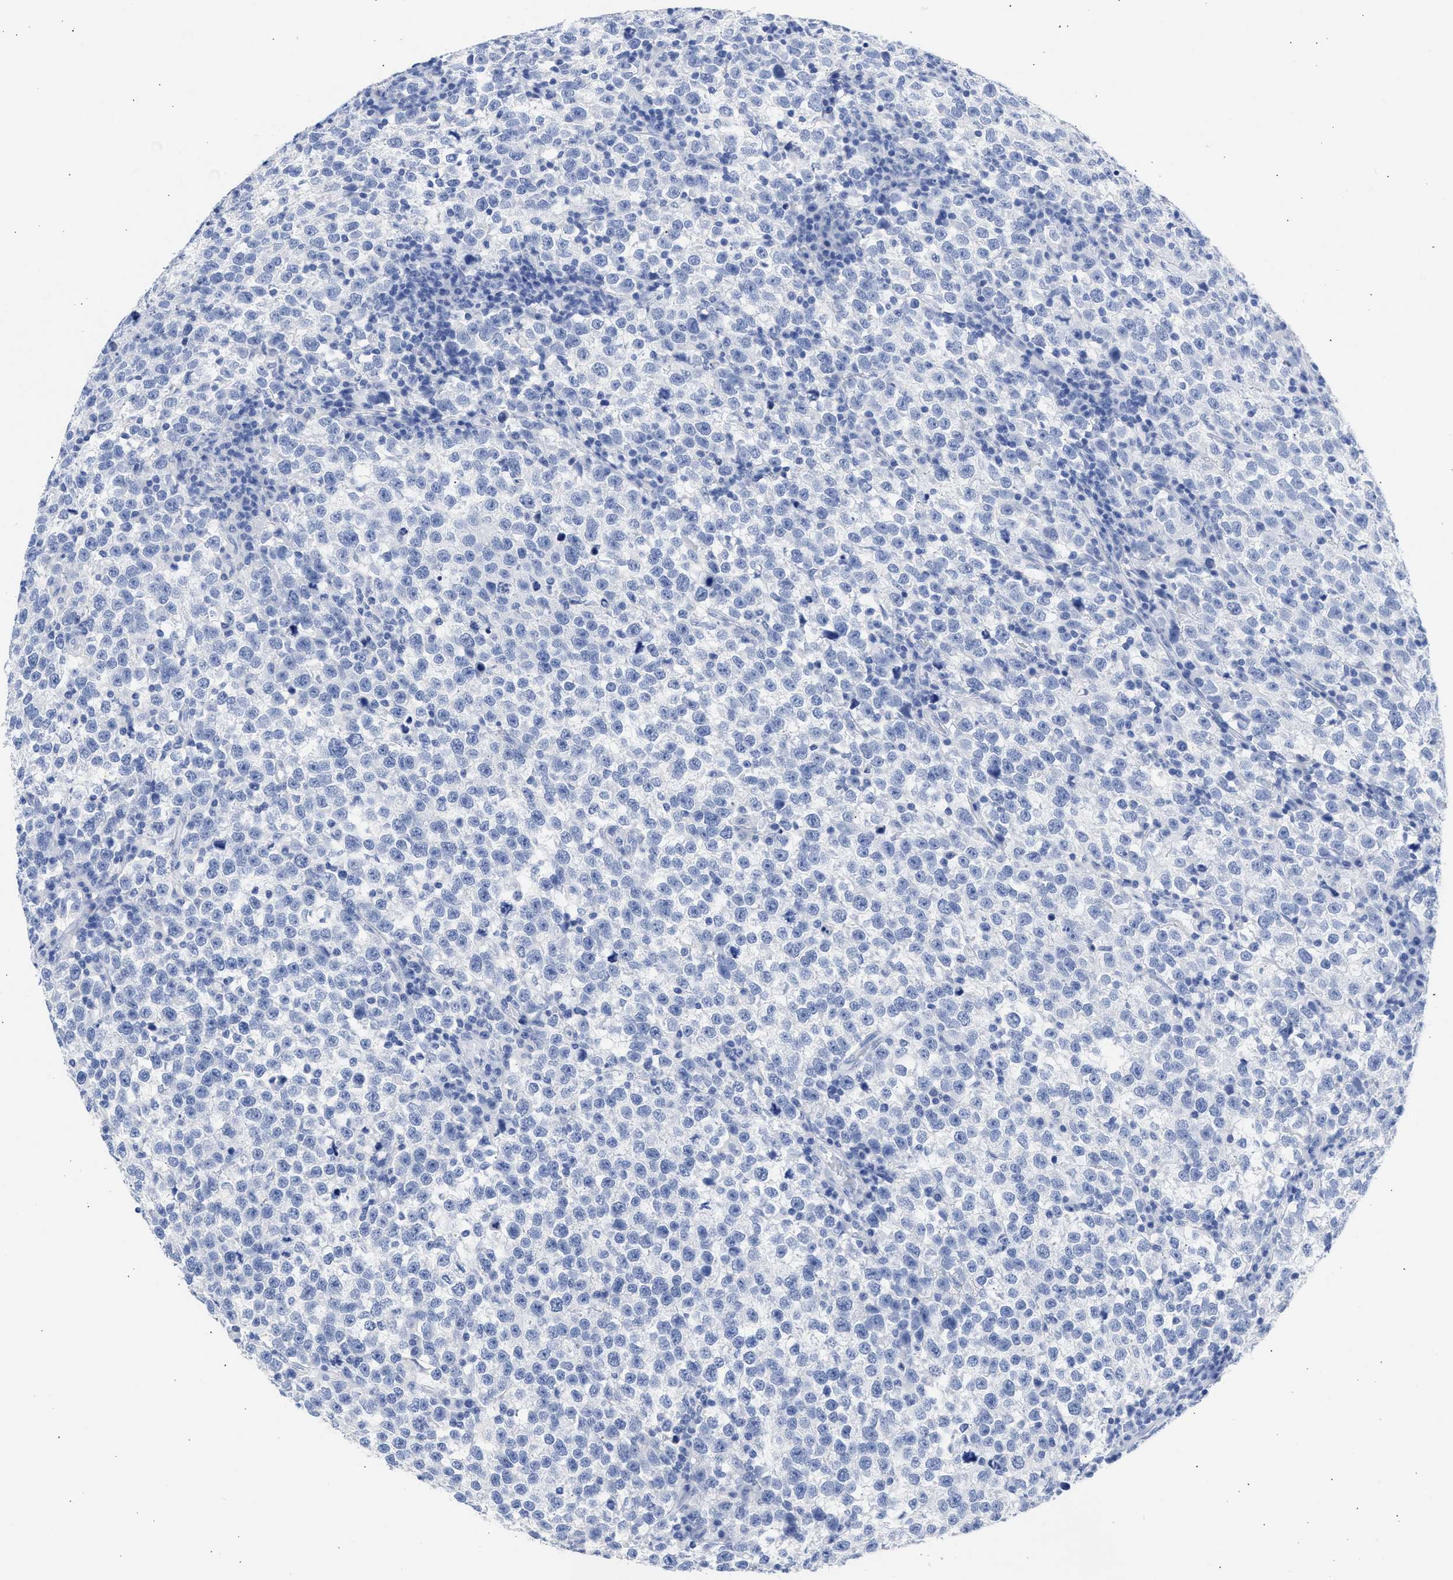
{"staining": {"intensity": "negative", "quantity": "none", "location": "none"}, "tissue": "testis cancer", "cell_type": "Tumor cells", "image_type": "cancer", "snomed": [{"axis": "morphology", "description": "Normal tissue, NOS"}, {"axis": "morphology", "description": "Seminoma, NOS"}, {"axis": "topography", "description": "Testis"}], "caption": "Seminoma (testis) was stained to show a protein in brown. There is no significant expression in tumor cells.", "gene": "NCAM1", "patient": {"sex": "male", "age": 43}}